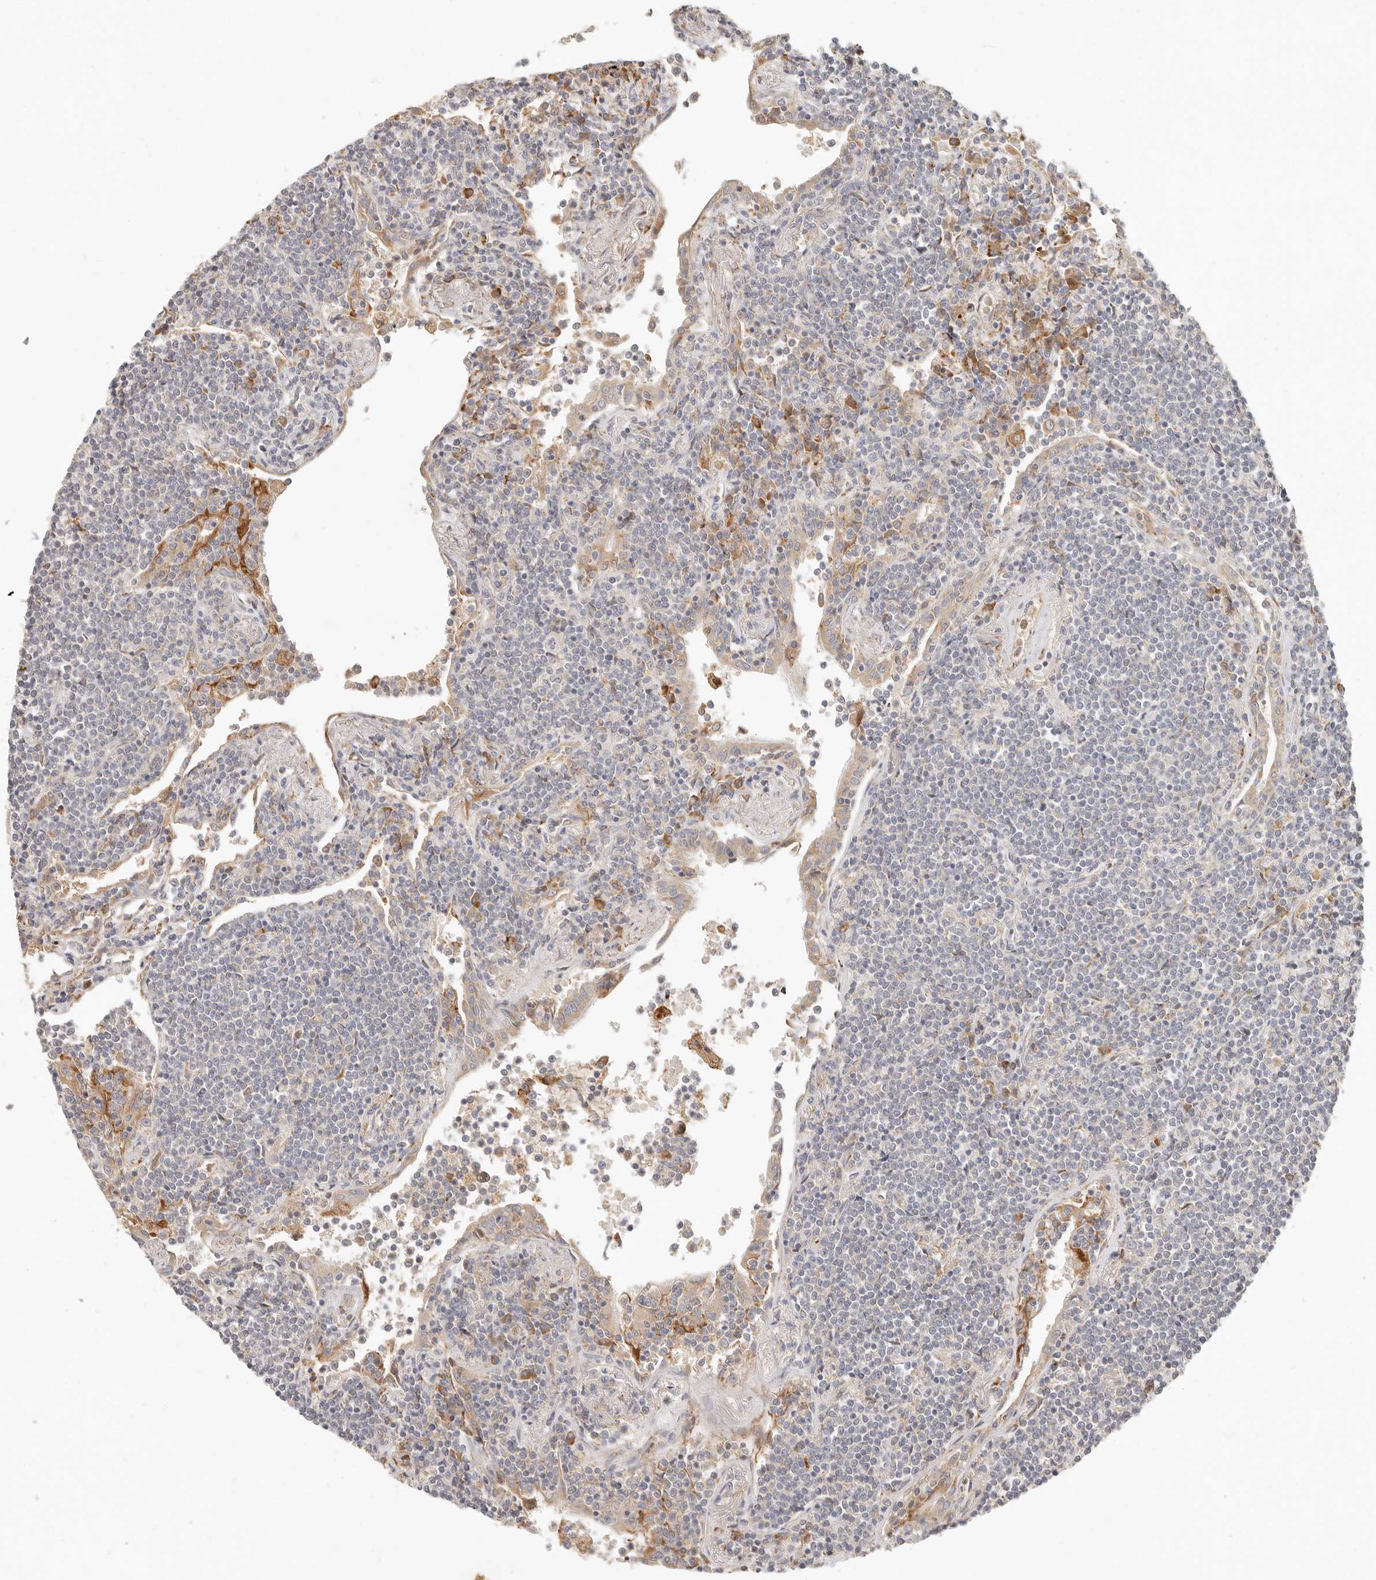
{"staining": {"intensity": "negative", "quantity": "none", "location": "none"}, "tissue": "lymphoma", "cell_type": "Tumor cells", "image_type": "cancer", "snomed": [{"axis": "morphology", "description": "Malignant lymphoma, non-Hodgkin's type, Low grade"}, {"axis": "topography", "description": "Lung"}], "caption": "Lymphoma was stained to show a protein in brown. There is no significant staining in tumor cells.", "gene": "ARHGEF10L", "patient": {"sex": "female", "age": 71}}